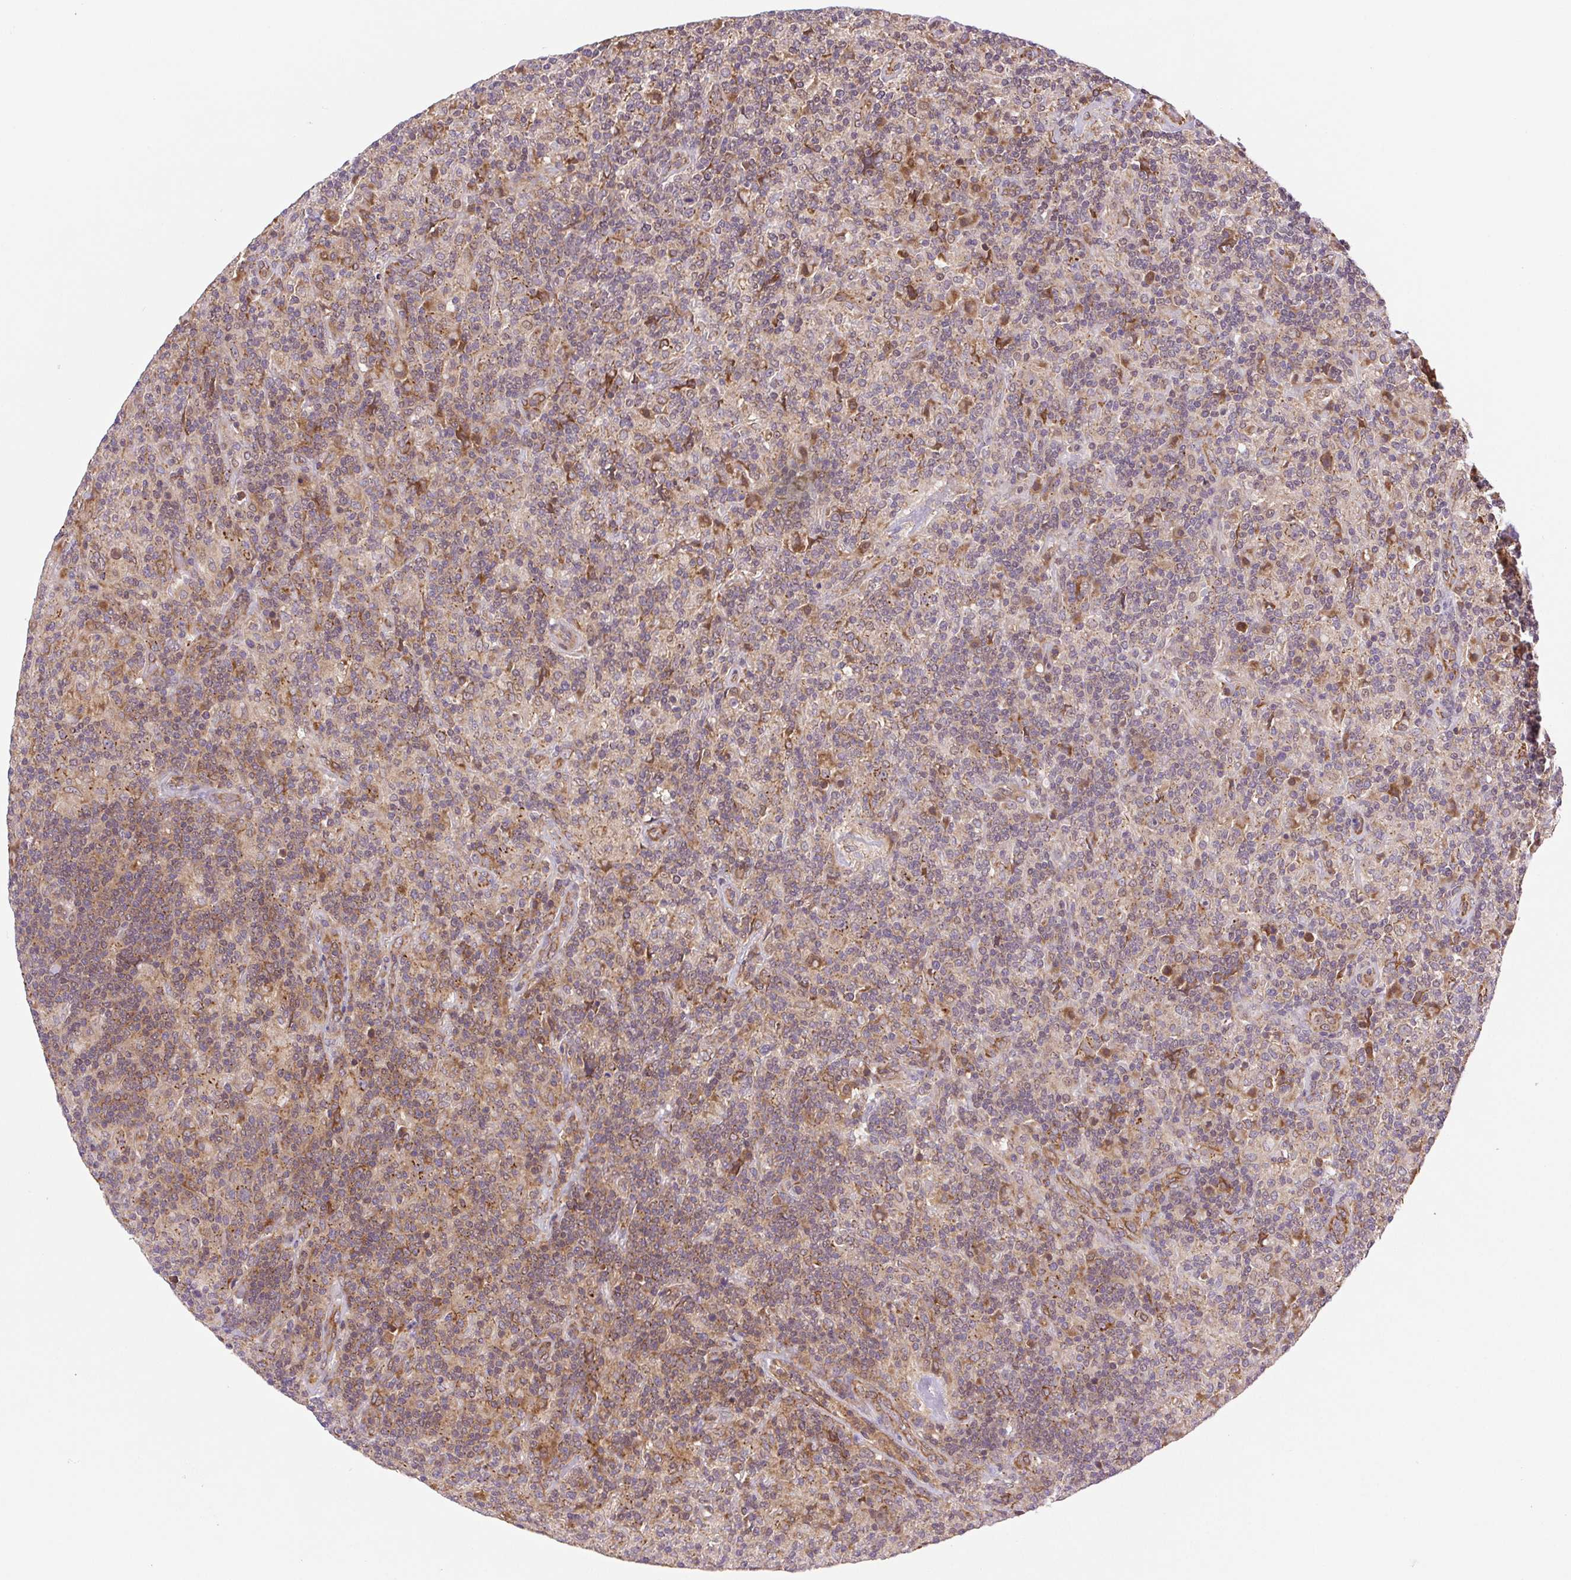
{"staining": {"intensity": "moderate", "quantity": "25%-75%", "location": "cytoplasmic/membranous"}, "tissue": "lymphoma", "cell_type": "Tumor cells", "image_type": "cancer", "snomed": [{"axis": "morphology", "description": "Hodgkin's disease, NOS"}, {"axis": "topography", "description": "Lymph node"}], "caption": "An IHC micrograph of neoplastic tissue is shown. Protein staining in brown shows moderate cytoplasmic/membranous positivity in Hodgkin's disease within tumor cells. (DAB (3,3'-diaminobenzidine) IHC, brown staining for protein, blue staining for nuclei).", "gene": "LYPD5", "patient": {"sex": "male", "age": 70}}